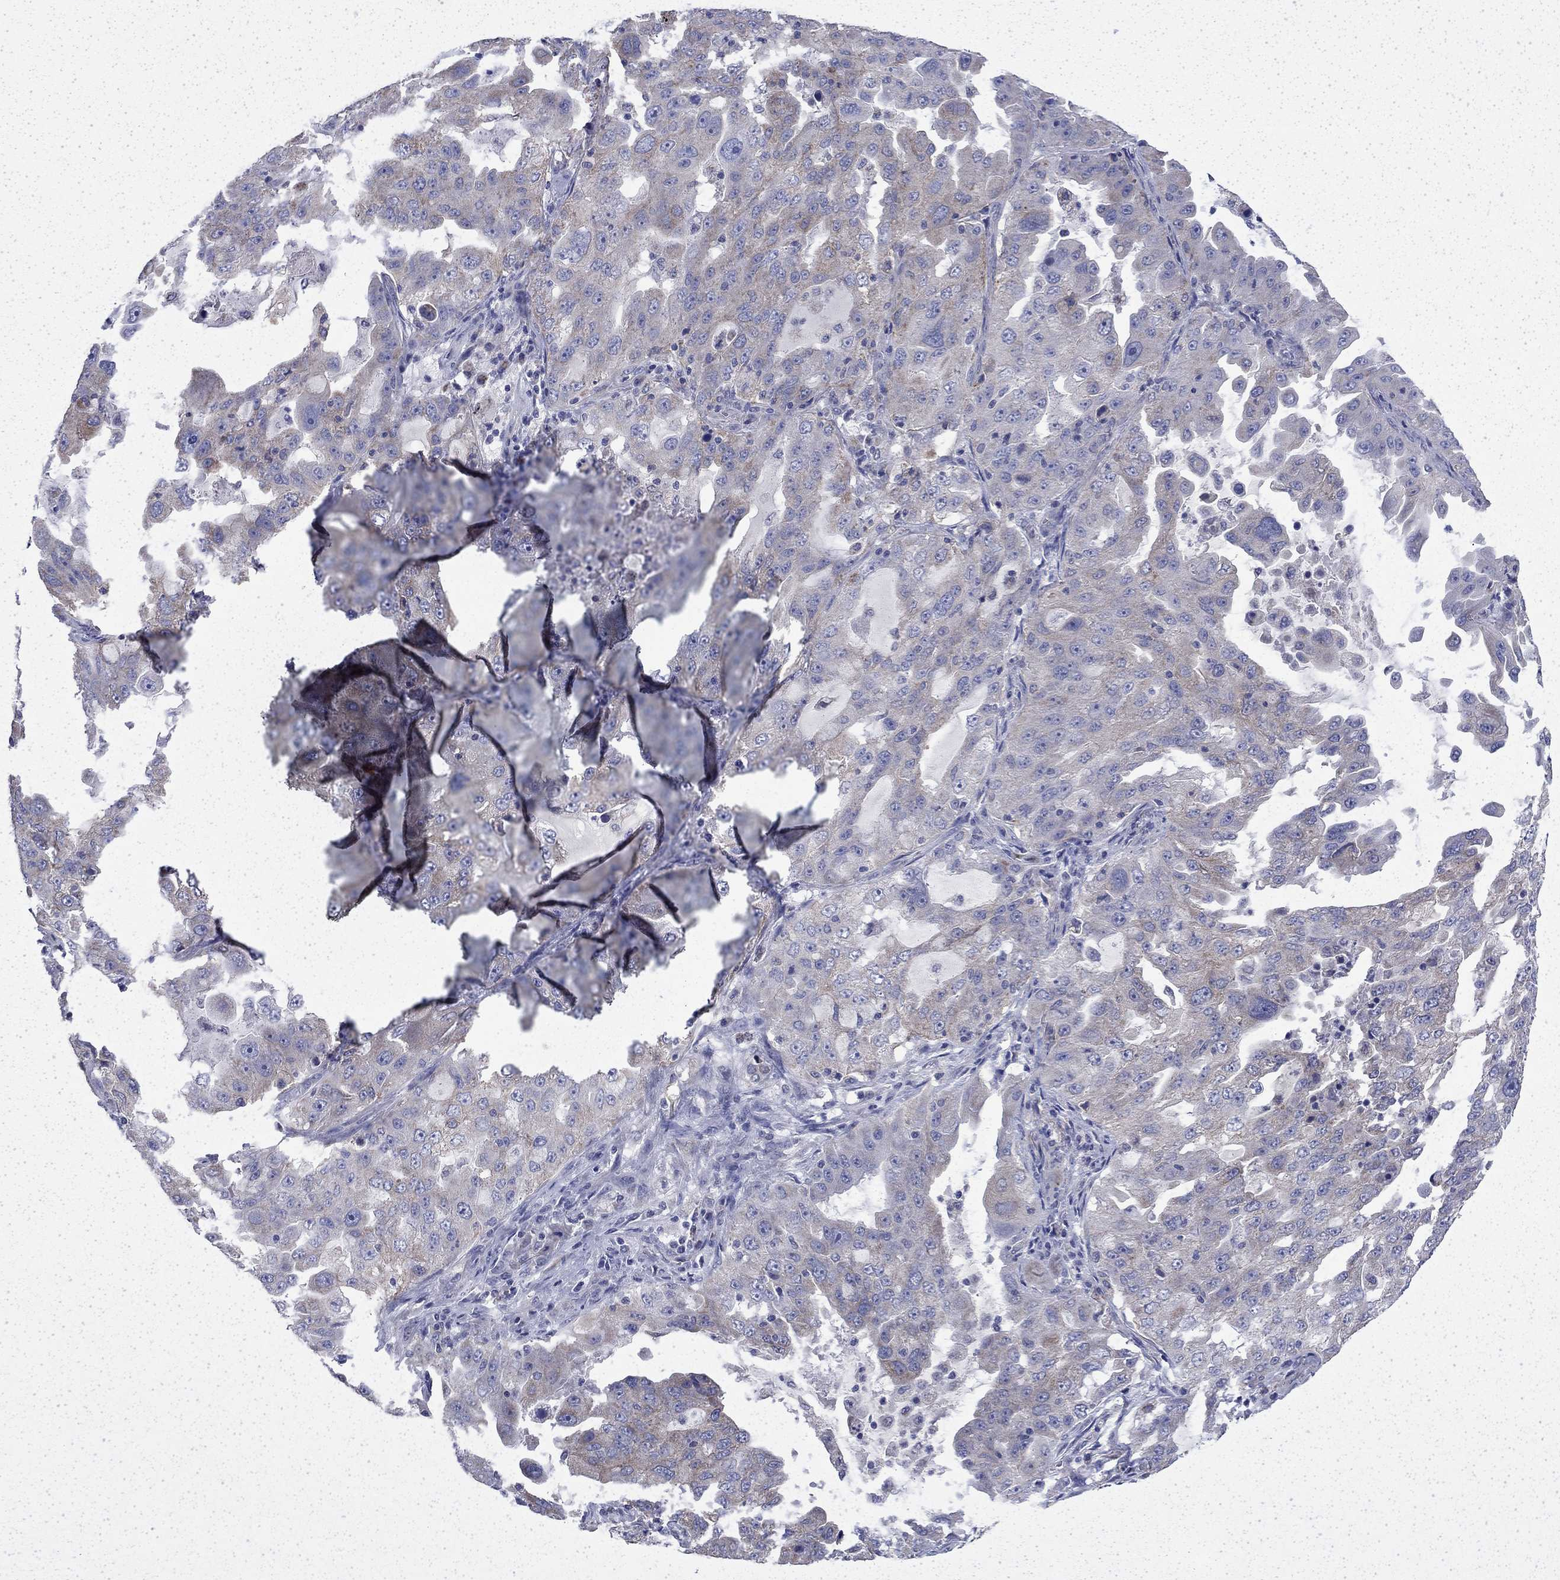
{"staining": {"intensity": "weak", "quantity": "<25%", "location": "cytoplasmic/membranous"}, "tissue": "lung cancer", "cell_type": "Tumor cells", "image_type": "cancer", "snomed": [{"axis": "morphology", "description": "Adenocarcinoma, NOS"}, {"axis": "topography", "description": "Lung"}], "caption": "This is an immunohistochemistry (IHC) histopathology image of lung cancer (adenocarcinoma). There is no expression in tumor cells.", "gene": "DTNA", "patient": {"sex": "female", "age": 61}}